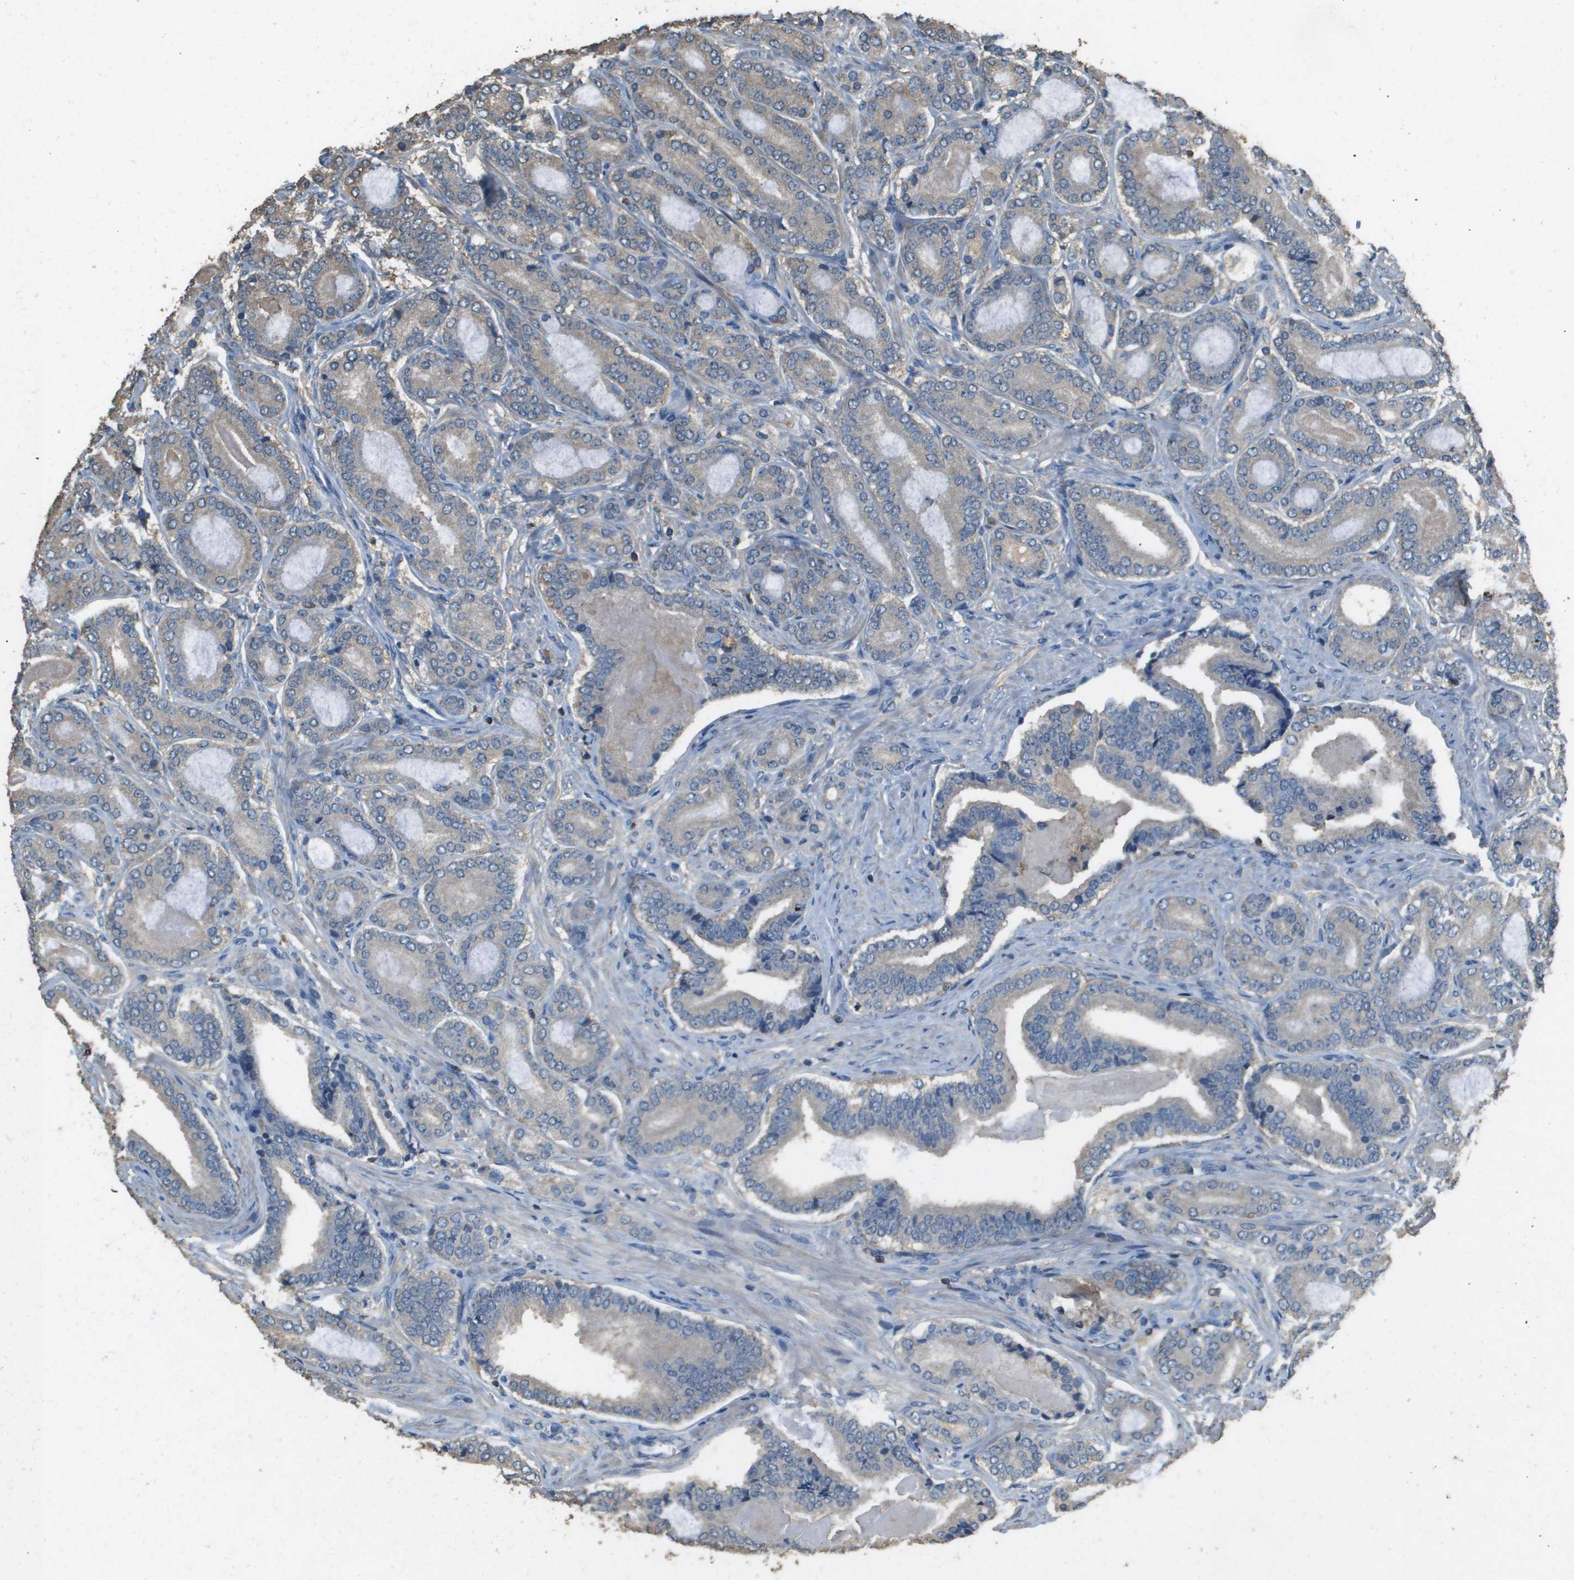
{"staining": {"intensity": "weak", "quantity": "<25%", "location": "cytoplasmic/membranous"}, "tissue": "prostate cancer", "cell_type": "Tumor cells", "image_type": "cancer", "snomed": [{"axis": "morphology", "description": "Adenocarcinoma, High grade"}, {"axis": "topography", "description": "Prostate"}], "caption": "An immunohistochemistry (IHC) image of prostate cancer is shown. There is no staining in tumor cells of prostate cancer.", "gene": "MS4A7", "patient": {"sex": "male", "age": 60}}